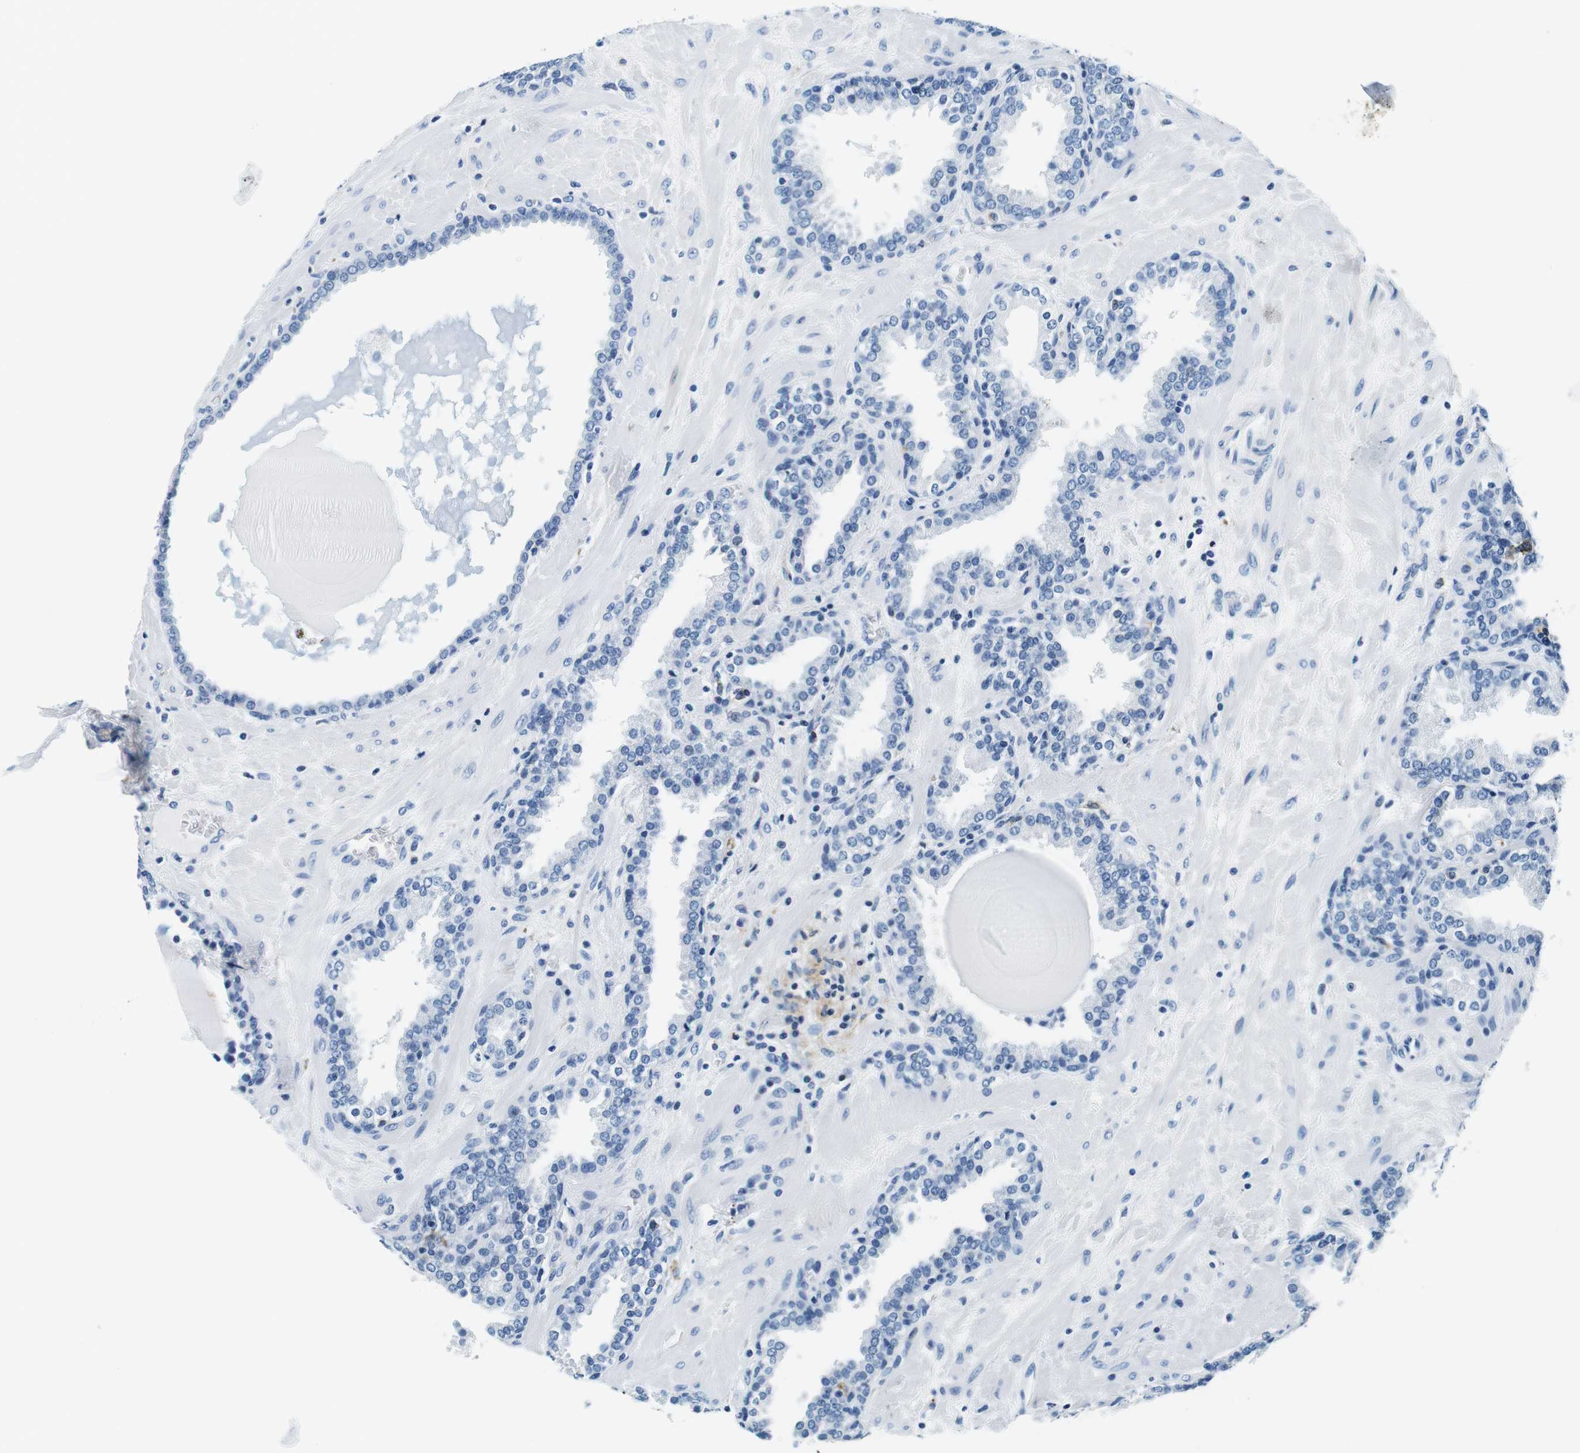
{"staining": {"intensity": "negative", "quantity": "none", "location": "none"}, "tissue": "prostate", "cell_type": "Glandular cells", "image_type": "normal", "snomed": [{"axis": "morphology", "description": "Normal tissue, NOS"}, {"axis": "topography", "description": "Prostate"}], "caption": "Glandular cells are negative for protein expression in unremarkable human prostate. (Brightfield microscopy of DAB immunohistochemistry at high magnification).", "gene": "HLA", "patient": {"sex": "male", "age": 51}}